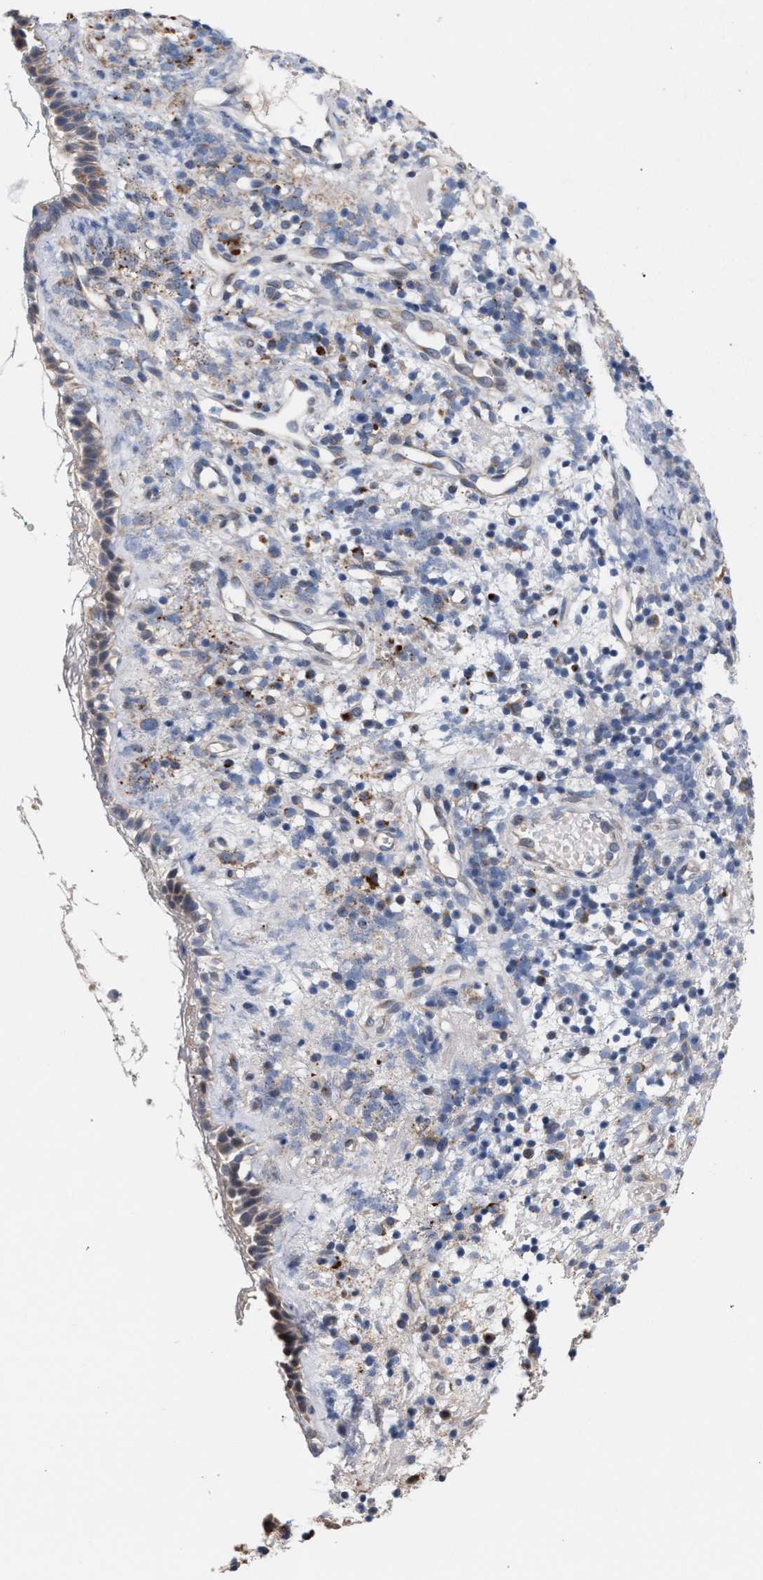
{"staining": {"intensity": "weak", "quantity": "25%-75%", "location": "cytoplasmic/membranous"}, "tissue": "nasopharynx", "cell_type": "Respiratory epithelial cells", "image_type": "normal", "snomed": [{"axis": "morphology", "description": "Normal tissue, NOS"}, {"axis": "morphology", "description": "Basal cell carcinoma"}, {"axis": "topography", "description": "Cartilage tissue"}, {"axis": "topography", "description": "Nasopharynx"}, {"axis": "topography", "description": "Oral tissue"}], "caption": "A high-resolution micrograph shows immunohistochemistry staining of benign nasopharynx, which exhibits weak cytoplasmic/membranous staining in about 25%-75% of respiratory epithelial cells.", "gene": "RNF135", "patient": {"sex": "female", "age": 77}}